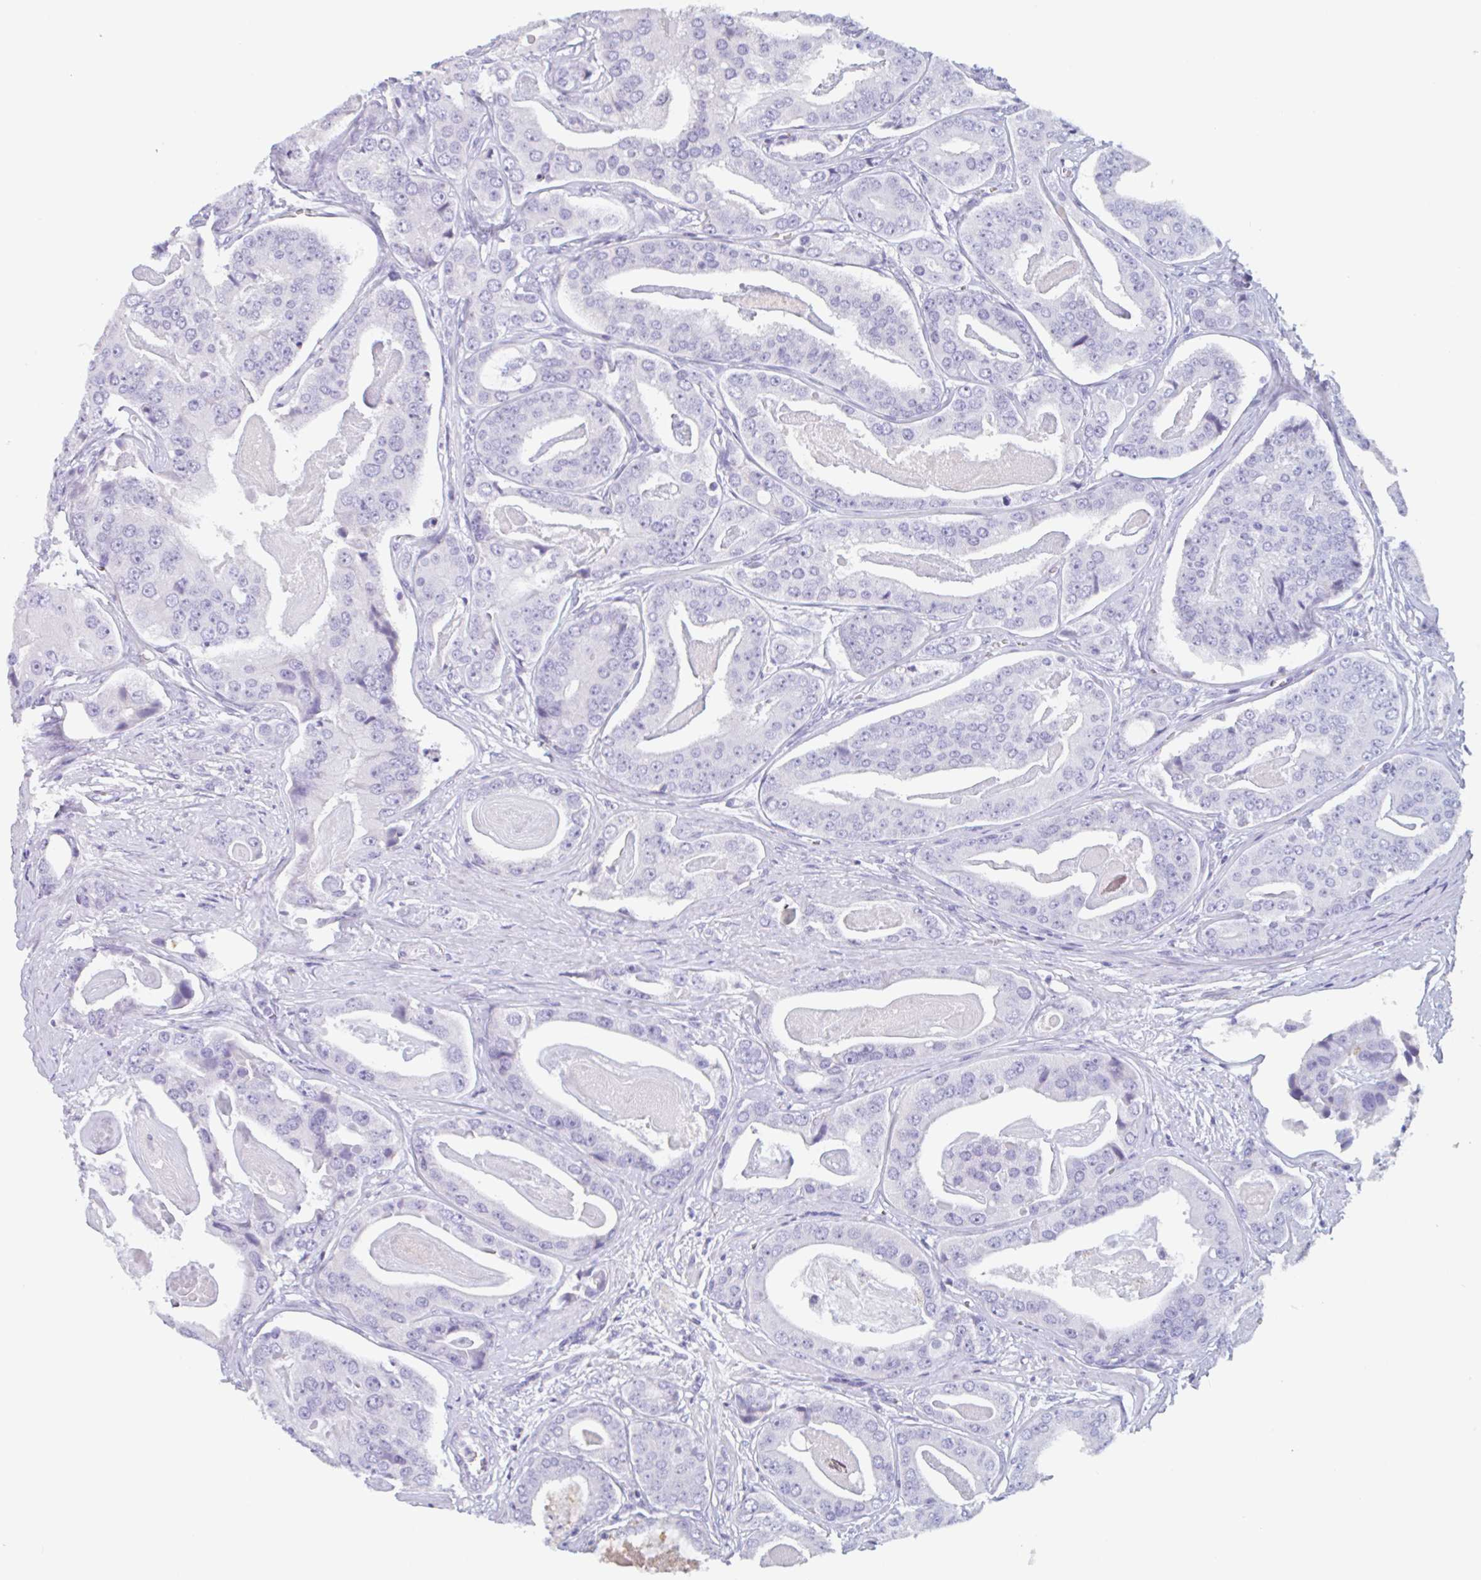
{"staining": {"intensity": "negative", "quantity": "none", "location": "none"}, "tissue": "prostate cancer", "cell_type": "Tumor cells", "image_type": "cancer", "snomed": [{"axis": "morphology", "description": "Adenocarcinoma, High grade"}, {"axis": "topography", "description": "Prostate"}], "caption": "Immunohistochemistry (IHC) of human high-grade adenocarcinoma (prostate) displays no expression in tumor cells.", "gene": "EMC4", "patient": {"sex": "male", "age": 71}}